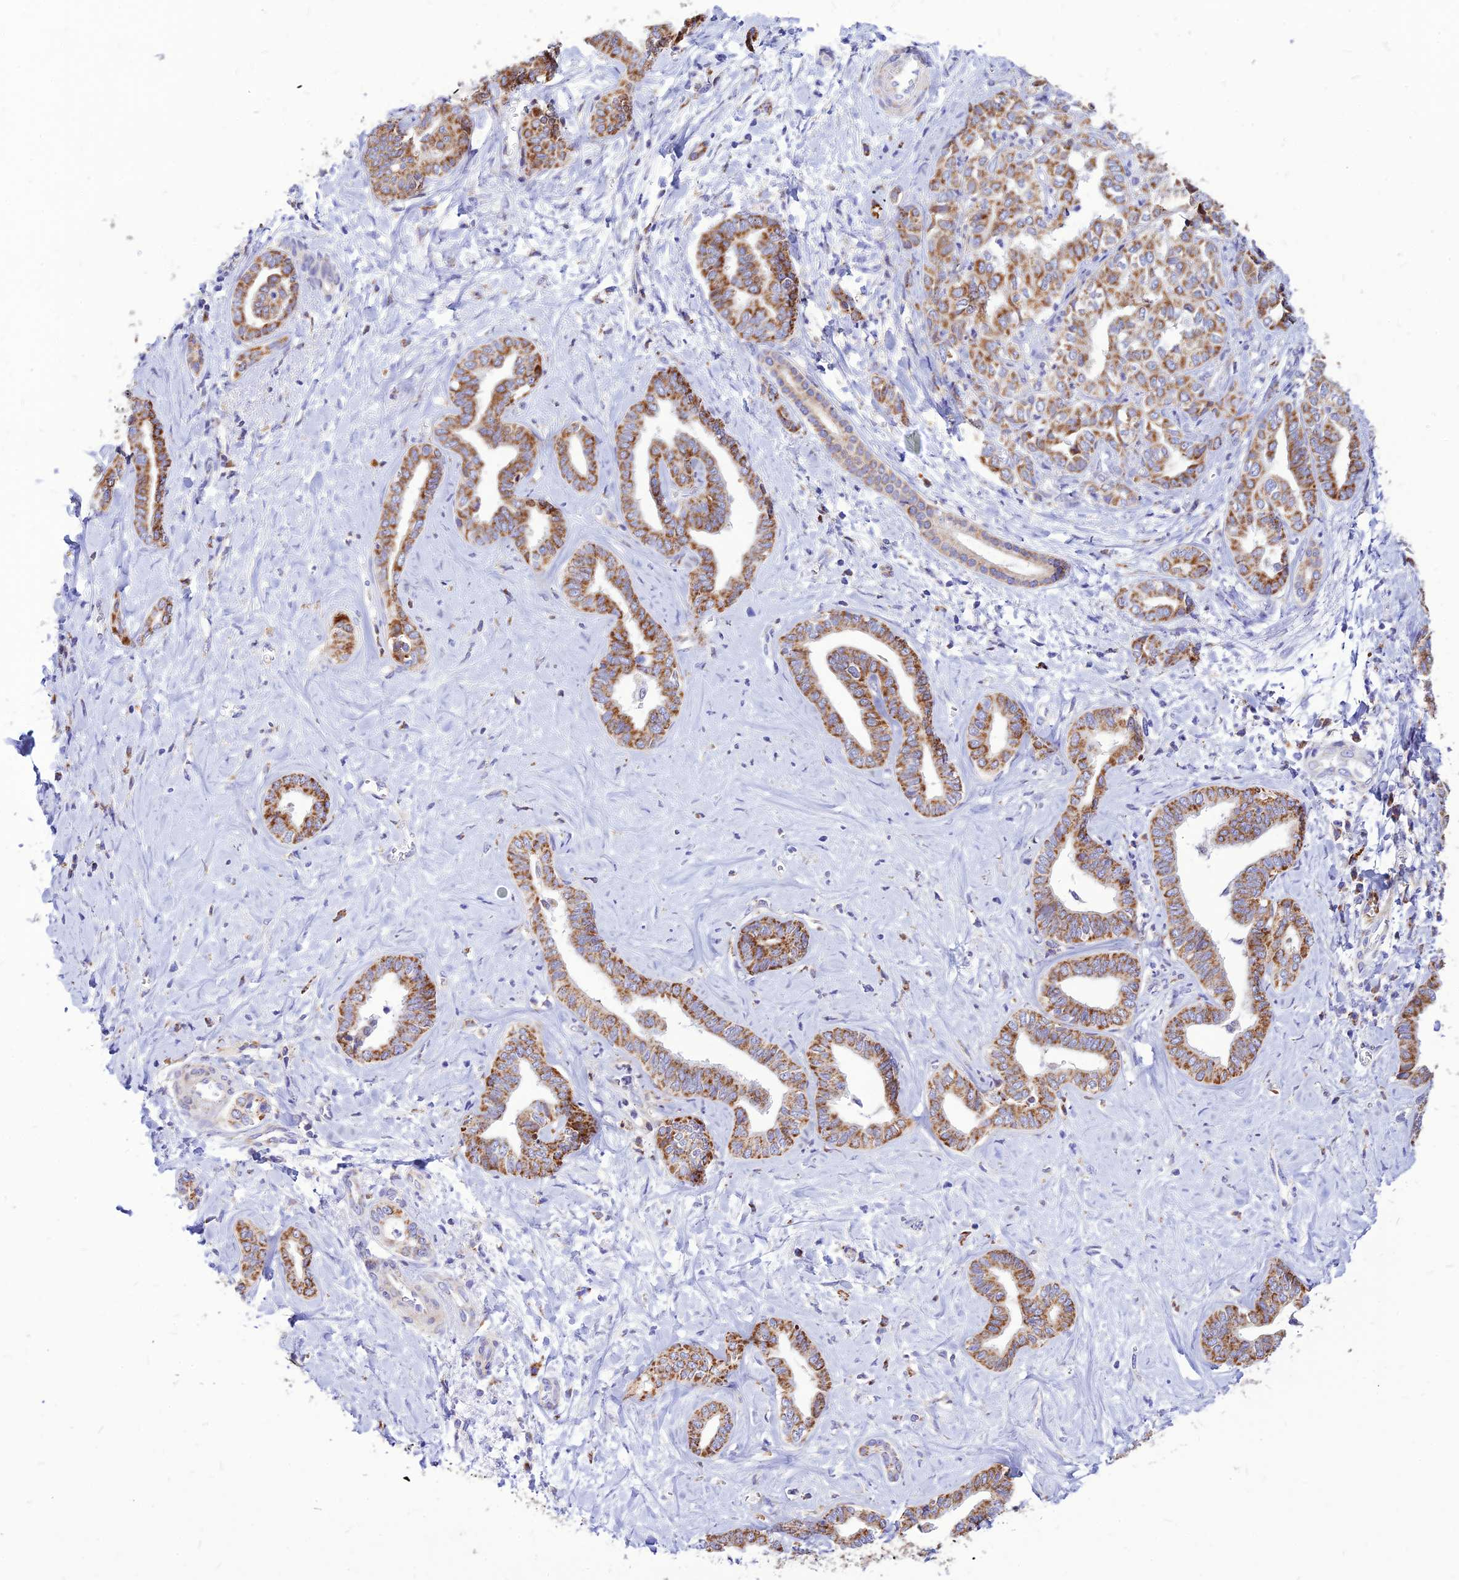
{"staining": {"intensity": "moderate", "quantity": ">75%", "location": "cytoplasmic/membranous"}, "tissue": "liver cancer", "cell_type": "Tumor cells", "image_type": "cancer", "snomed": [{"axis": "morphology", "description": "Cholangiocarcinoma"}, {"axis": "topography", "description": "Liver"}], "caption": "Human liver cholangiocarcinoma stained with a brown dye exhibits moderate cytoplasmic/membranous positive positivity in approximately >75% of tumor cells.", "gene": "ECI1", "patient": {"sex": "female", "age": 77}}